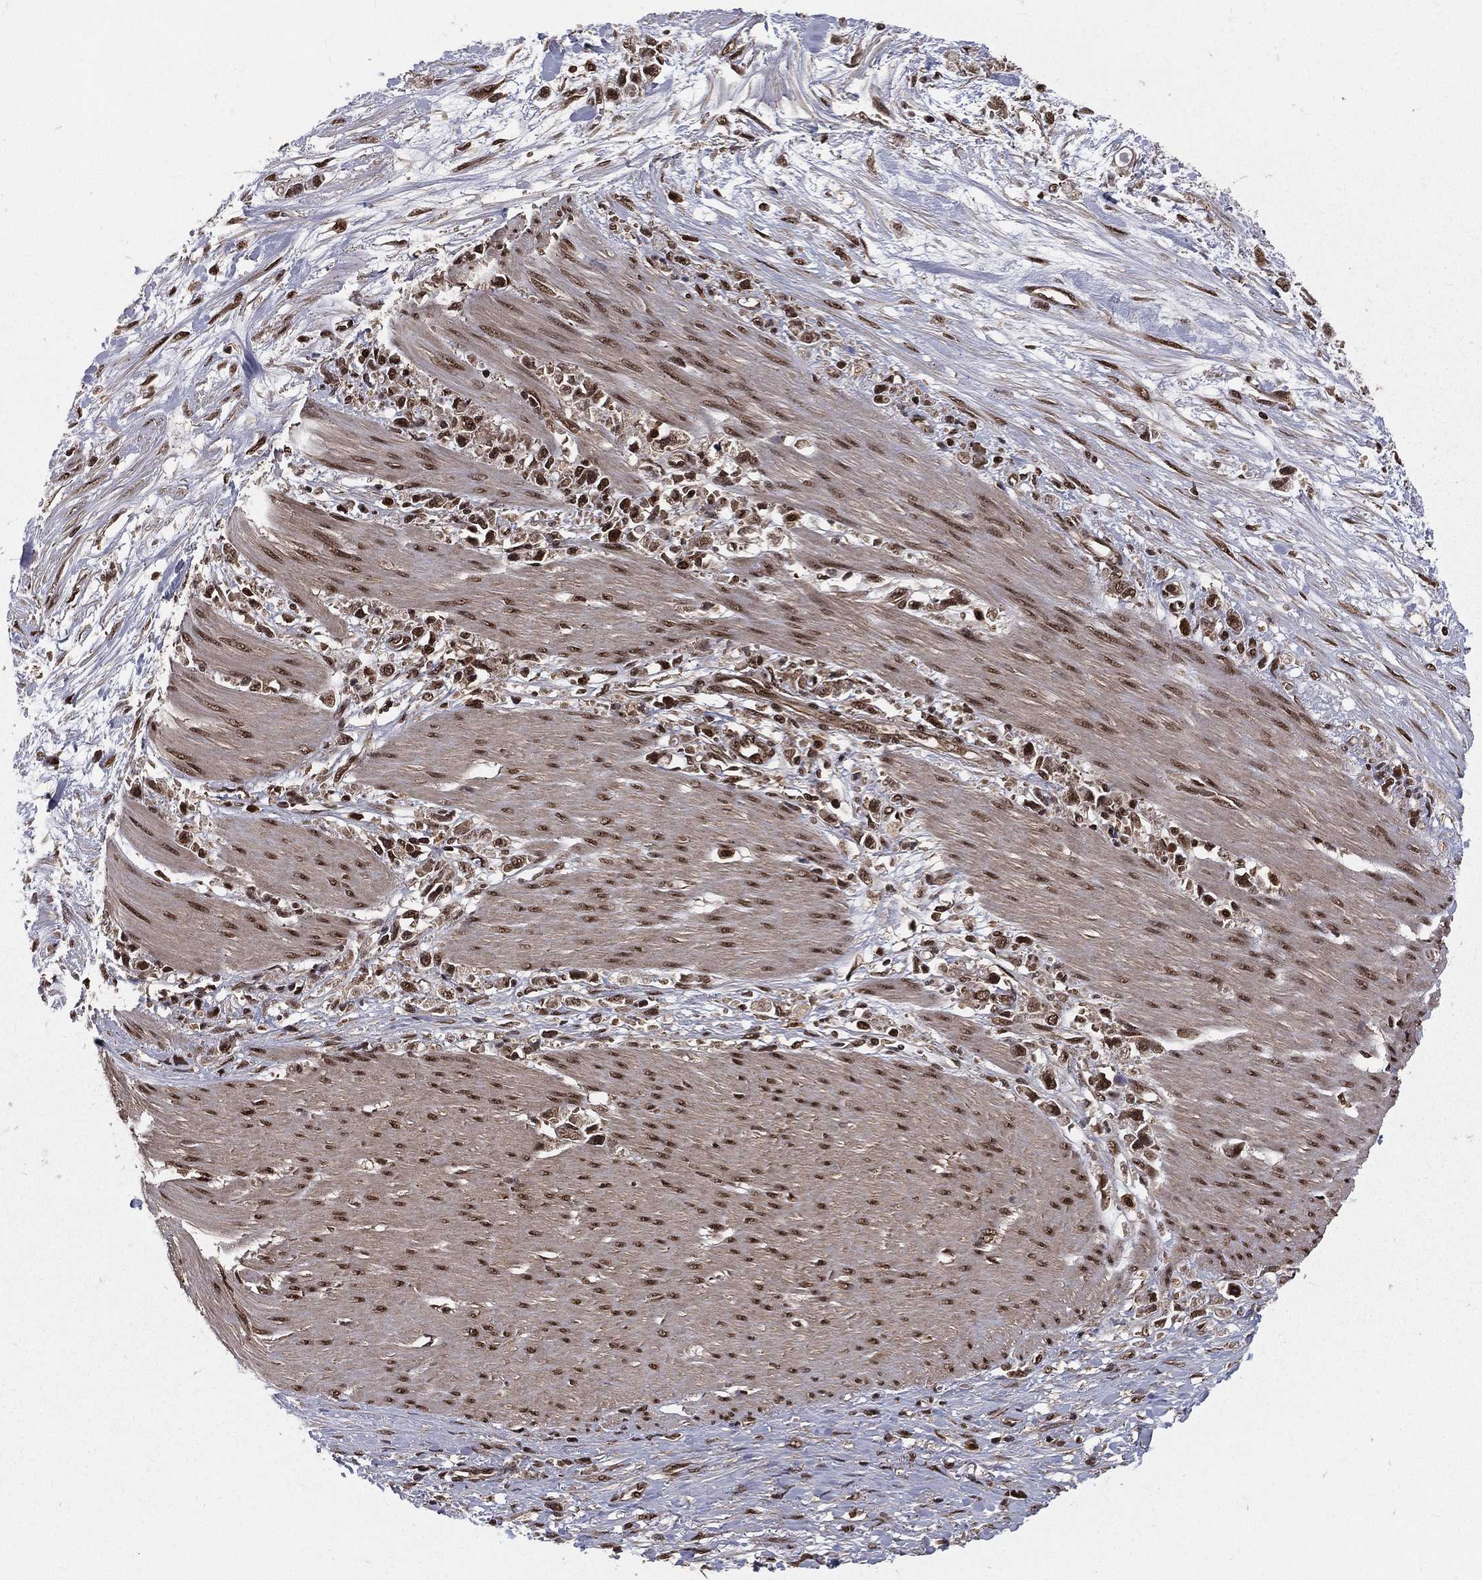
{"staining": {"intensity": "strong", "quantity": ">75%", "location": "nuclear"}, "tissue": "stomach cancer", "cell_type": "Tumor cells", "image_type": "cancer", "snomed": [{"axis": "morphology", "description": "Adenocarcinoma, NOS"}, {"axis": "topography", "description": "Stomach"}], "caption": "High-power microscopy captured an IHC histopathology image of stomach cancer (adenocarcinoma), revealing strong nuclear staining in approximately >75% of tumor cells.", "gene": "COPS4", "patient": {"sex": "female", "age": 59}}